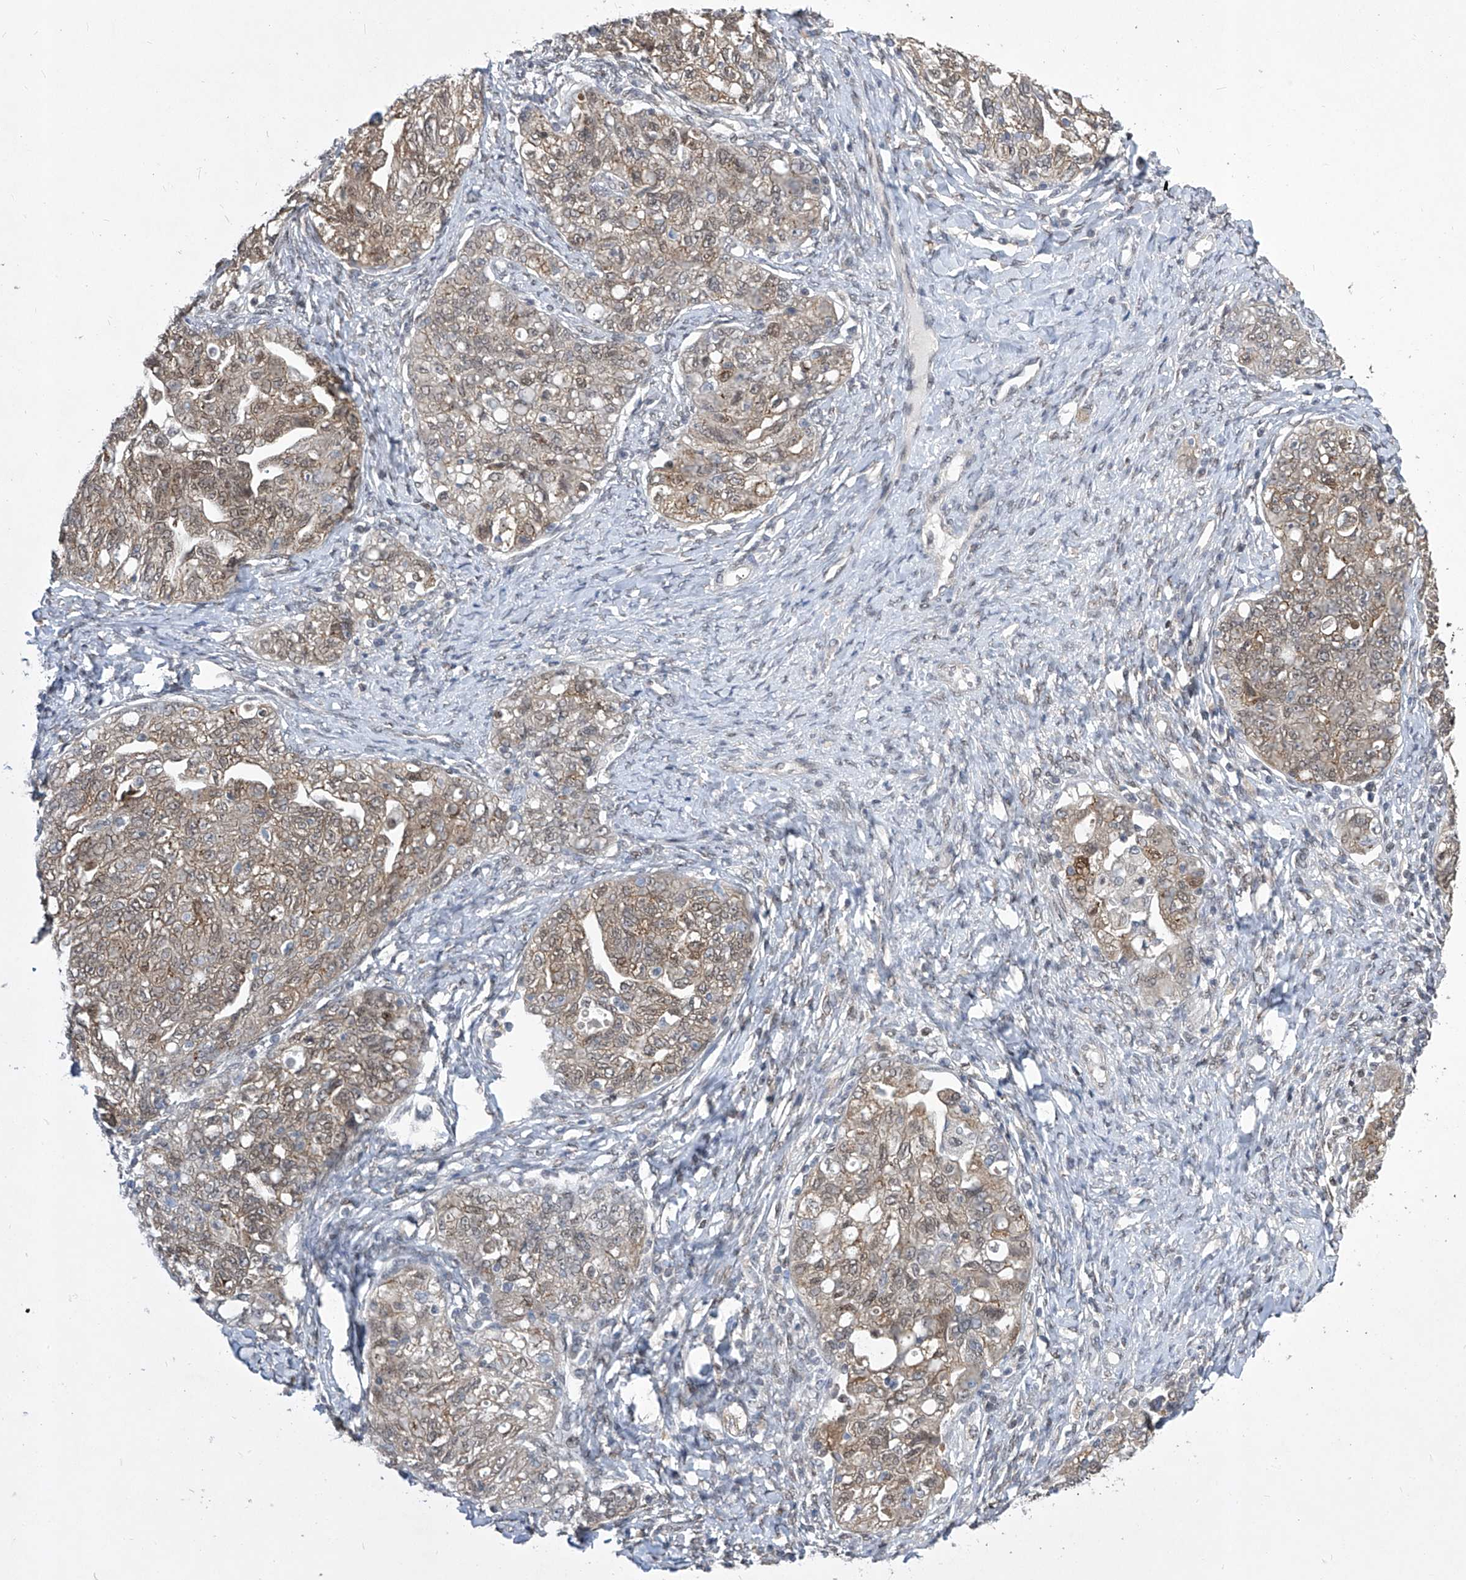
{"staining": {"intensity": "weak", "quantity": ">75%", "location": "cytoplasmic/membranous"}, "tissue": "ovarian cancer", "cell_type": "Tumor cells", "image_type": "cancer", "snomed": [{"axis": "morphology", "description": "Carcinoma, NOS"}, {"axis": "morphology", "description": "Cystadenocarcinoma, serous, NOS"}, {"axis": "topography", "description": "Ovary"}], "caption": "Immunohistochemical staining of human ovarian carcinoma demonstrates weak cytoplasmic/membranous protein expression in about >75% of tumor cells.", "gene": "CETN2", "patient": {"sex": "female", "age": 69}}